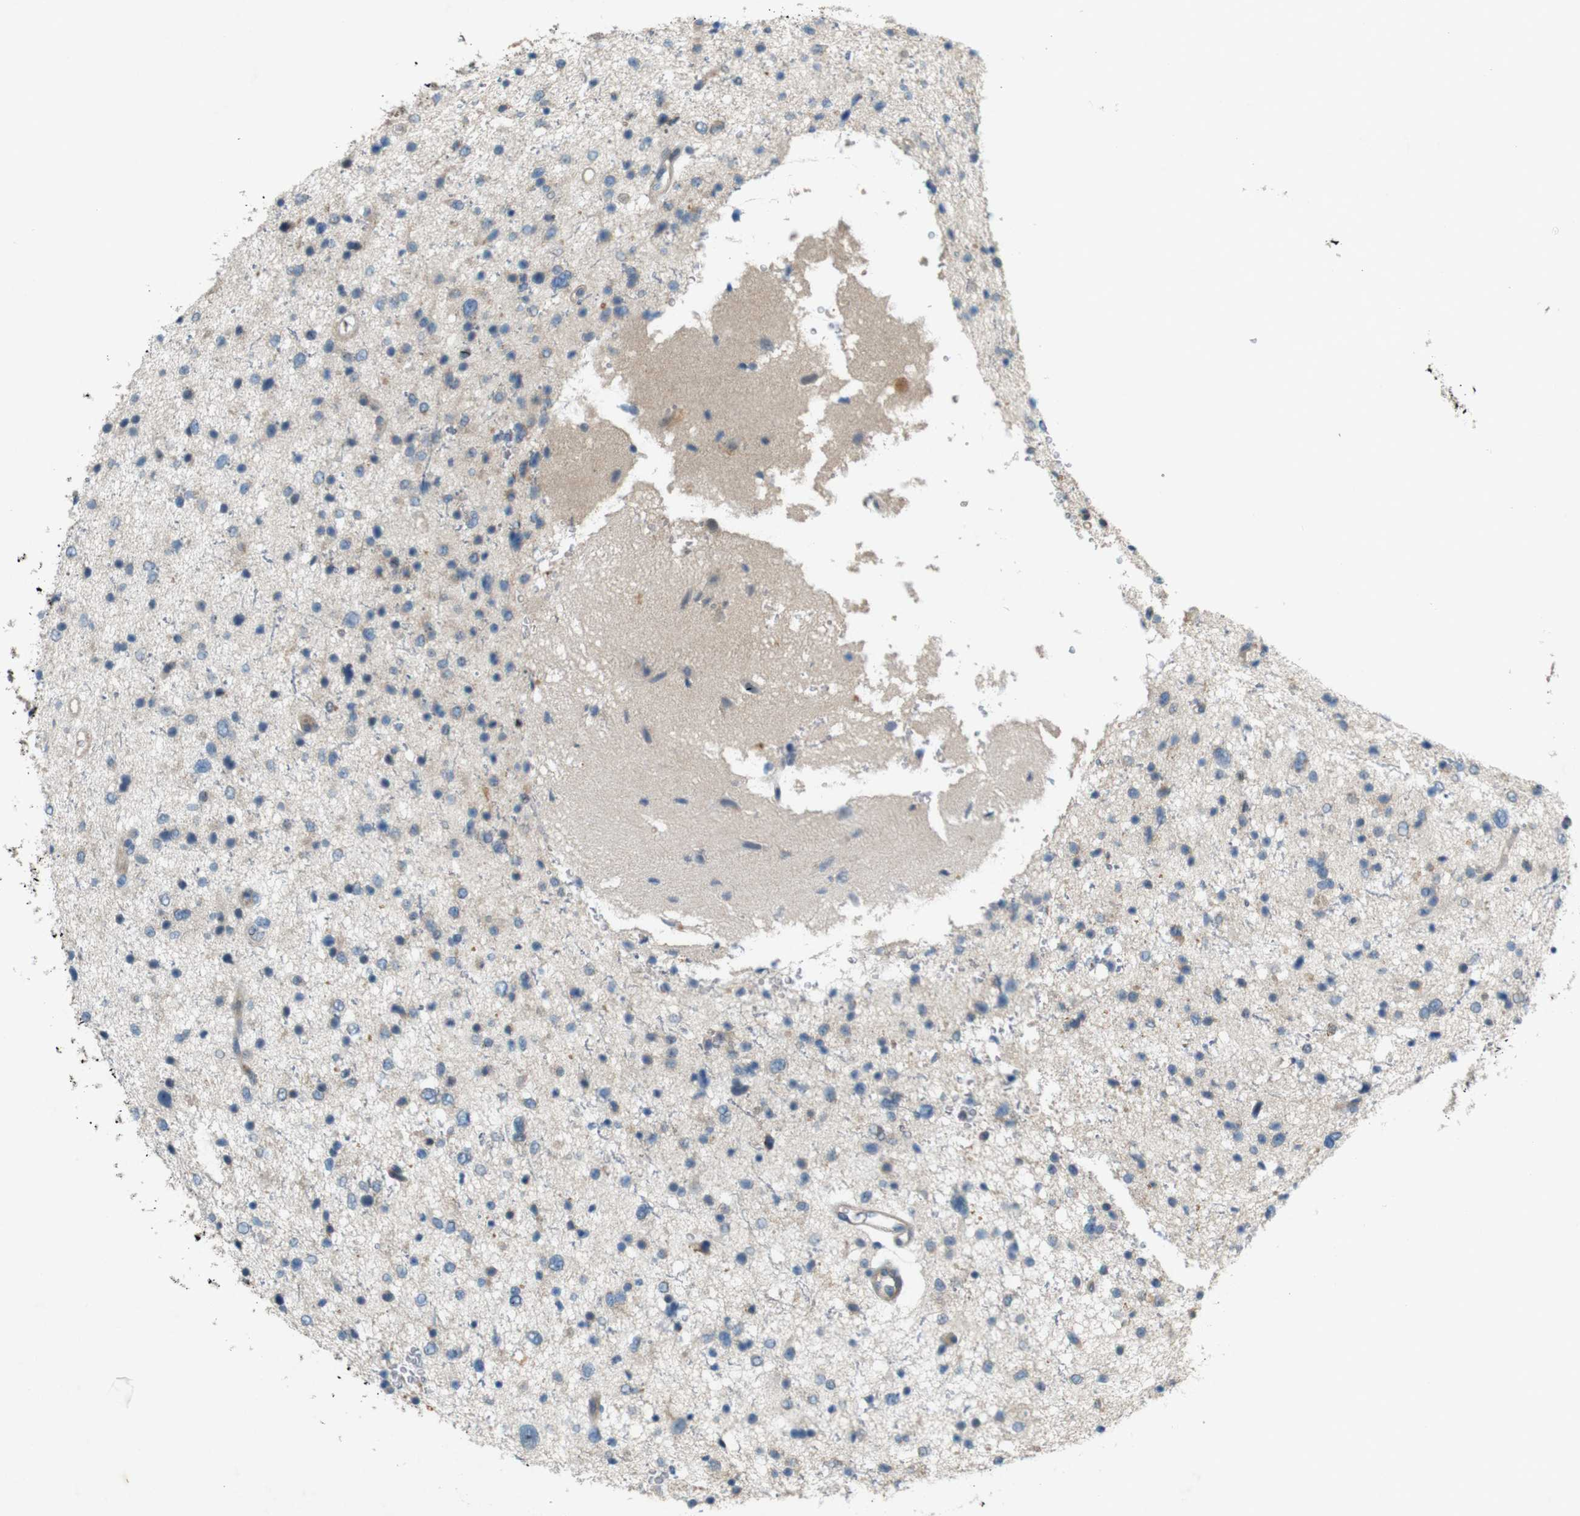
{"staining": {"intensity": "weak", "quantity": "<25%", "location": "cytoplasmic/membranous"}, "tissue": "glioma", "cell_type": "Tumor cells", "image_type": "cancer", "snomed": [{"axis": "morphology", "description": "Glioma, malignant, Low grade"}, {"axis": "topography", "description": "Brain"}], "caption": "Malignant glioma (low-grade) was stained to show a protein in brown. There is no significant positivity in tumor cells.", "gene": "PVR", "patient": {"sex": "female", "age": 37}}